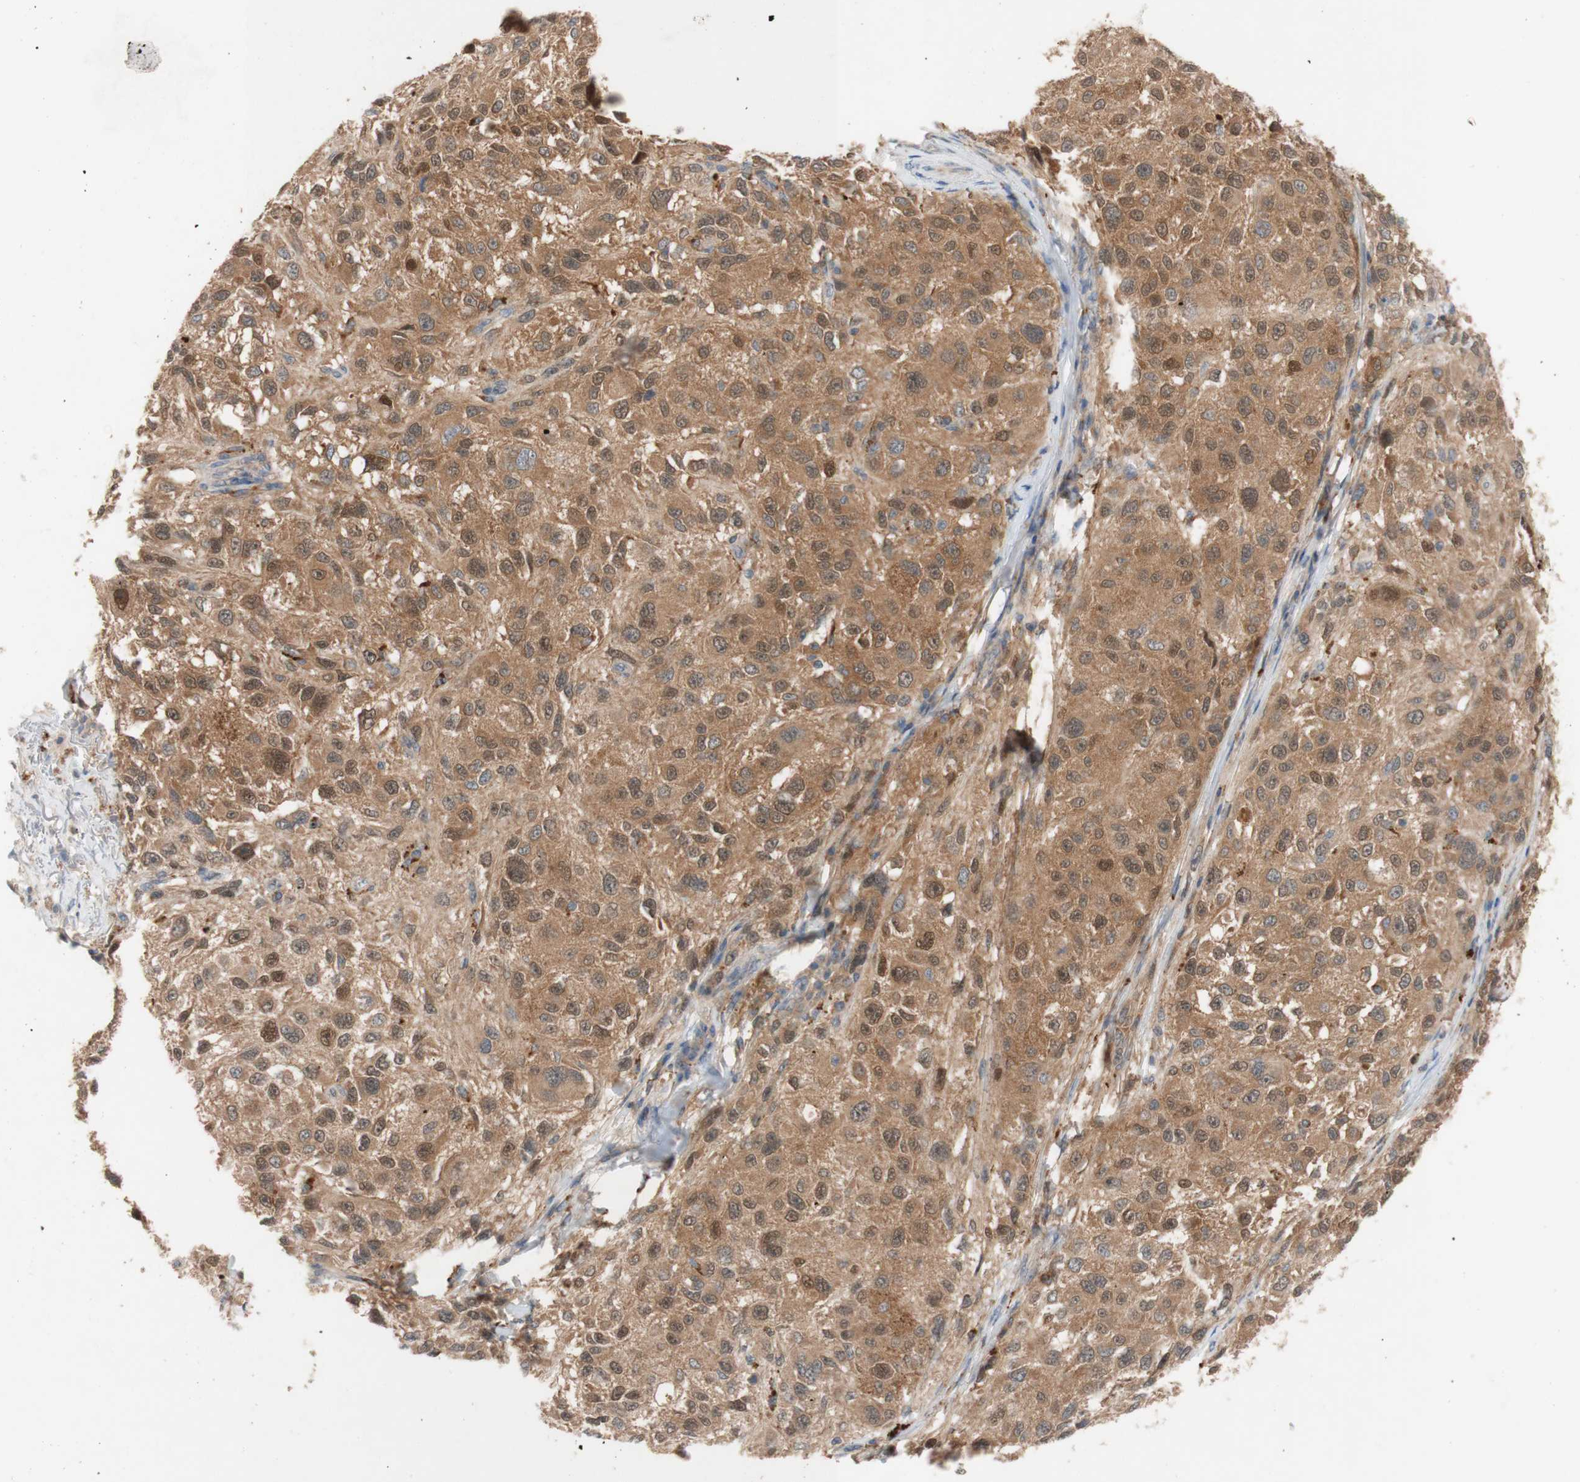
{"staining": {"intensity": "moderate", "quantity": ">75%", "location": "cytoplasmic/membranous,nuclear"}, "tissue": "melanoma", "cell_type": "Tumor cells", "image_type": "cancer", "snomed": [{"axis": "morphology", "description": "Necrosis, NOS"}, {"axis": "morphology", "description": "Malignant melanoma, NOS"}, {"axis": "topography", "description": "Skin"}], "caption": "IHC image of neoplastic tissue: melanoma stained using immunohistochemistry (IHC) shows medium levels of moderate protein expression localized specifically in the cytoplasmic/membranous and nuclear of tumor cells, appearing as a cytoplasmic/membranous and nuclear brown color.", "gene": "PEX2", "patient": {"sex": "female", "age": 87}}